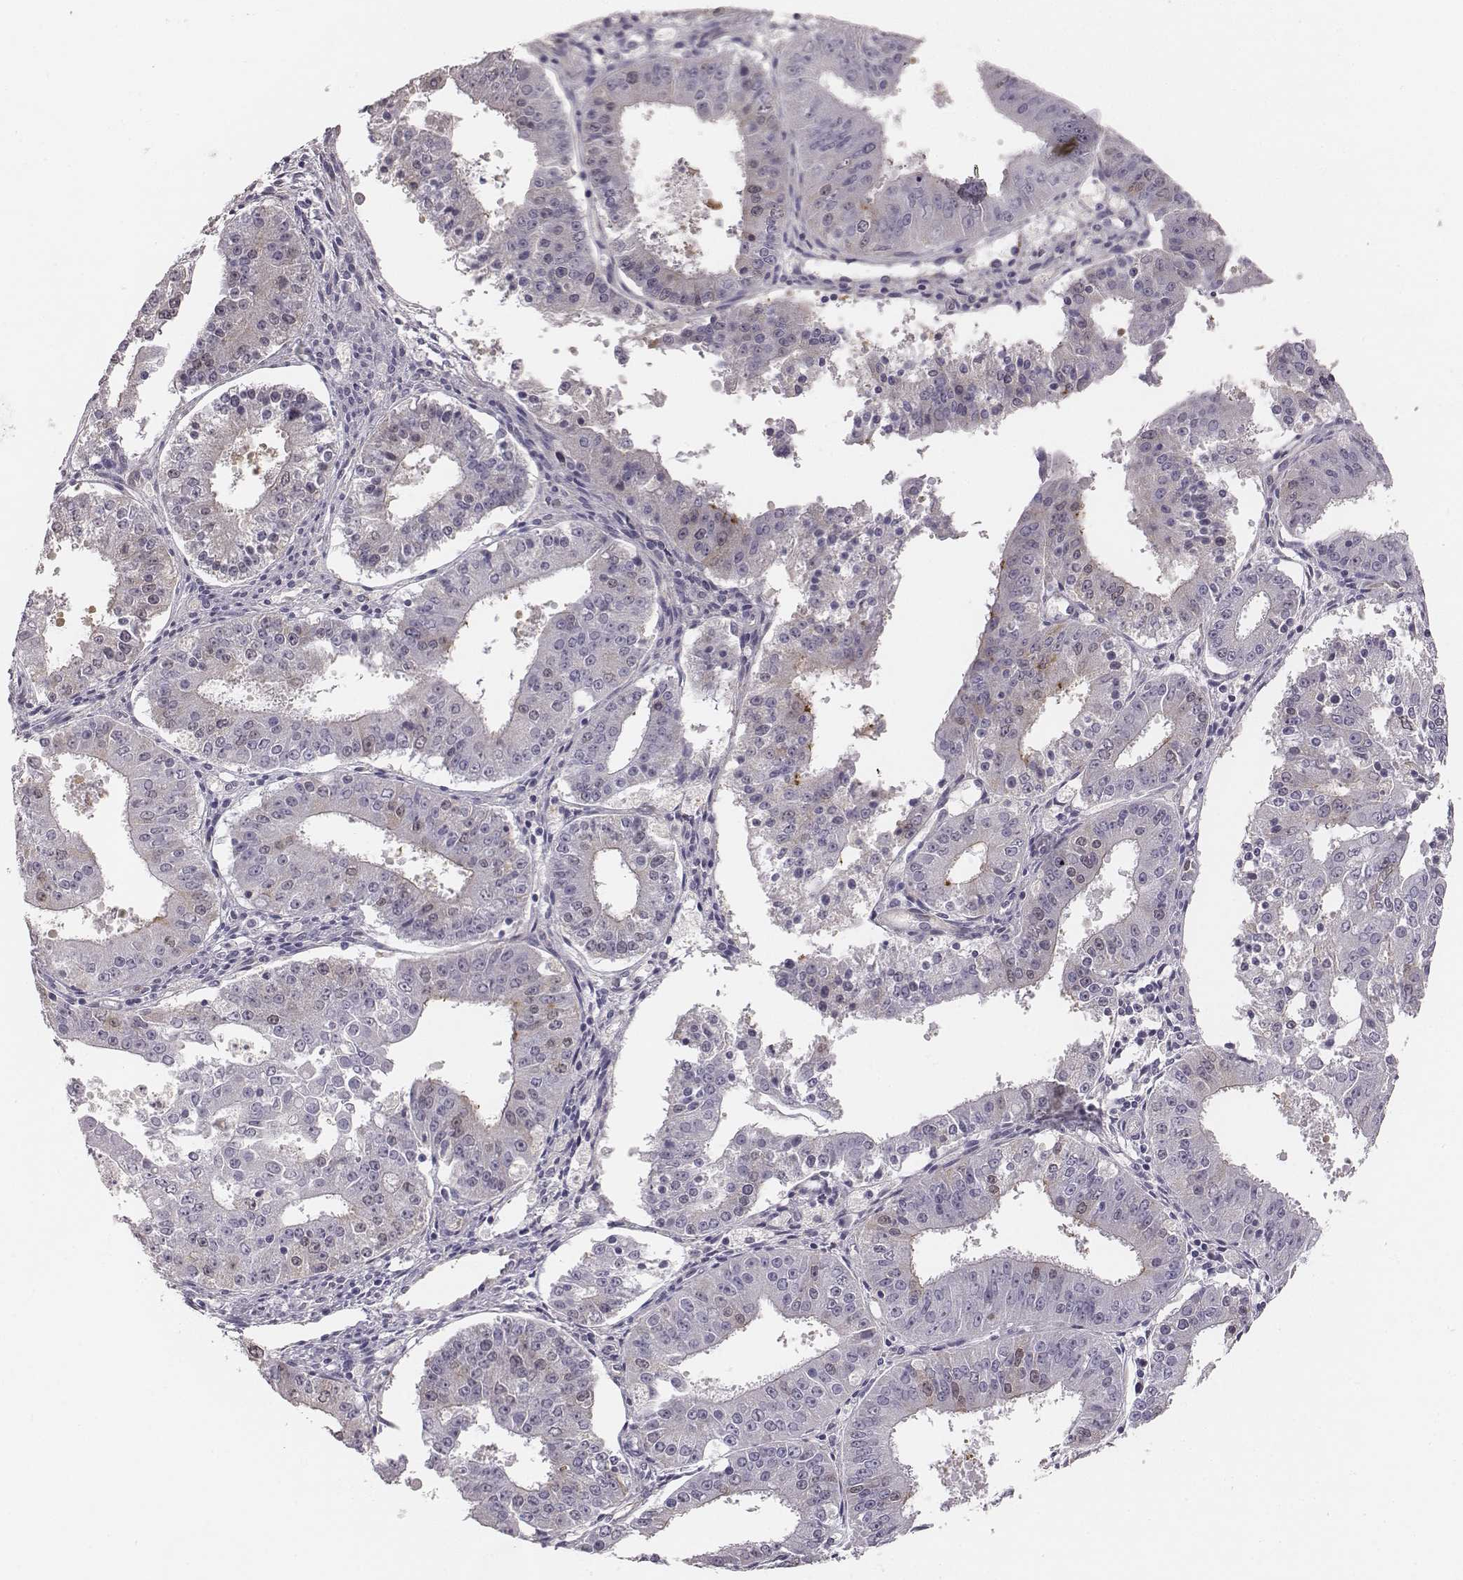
{"staining": {"intensity": "negative", "quantity": "none", "location": "none"}, "tissue": "ovarian cancer", "cell_type": "Tumor cells", "image_type": "cancer", "snomed": [{"axis": "morphology", "description": "Carcinoma, endometroid"}, {"axis": "topography", "description": "Ovary"}], "caption": "A photomicrograph of ovarian endometroid carcinoma stained for a protein exhibits no brown staining in tumor cells.", "gene": "PBK", "patient": {"sex": "female", "age": 42}}